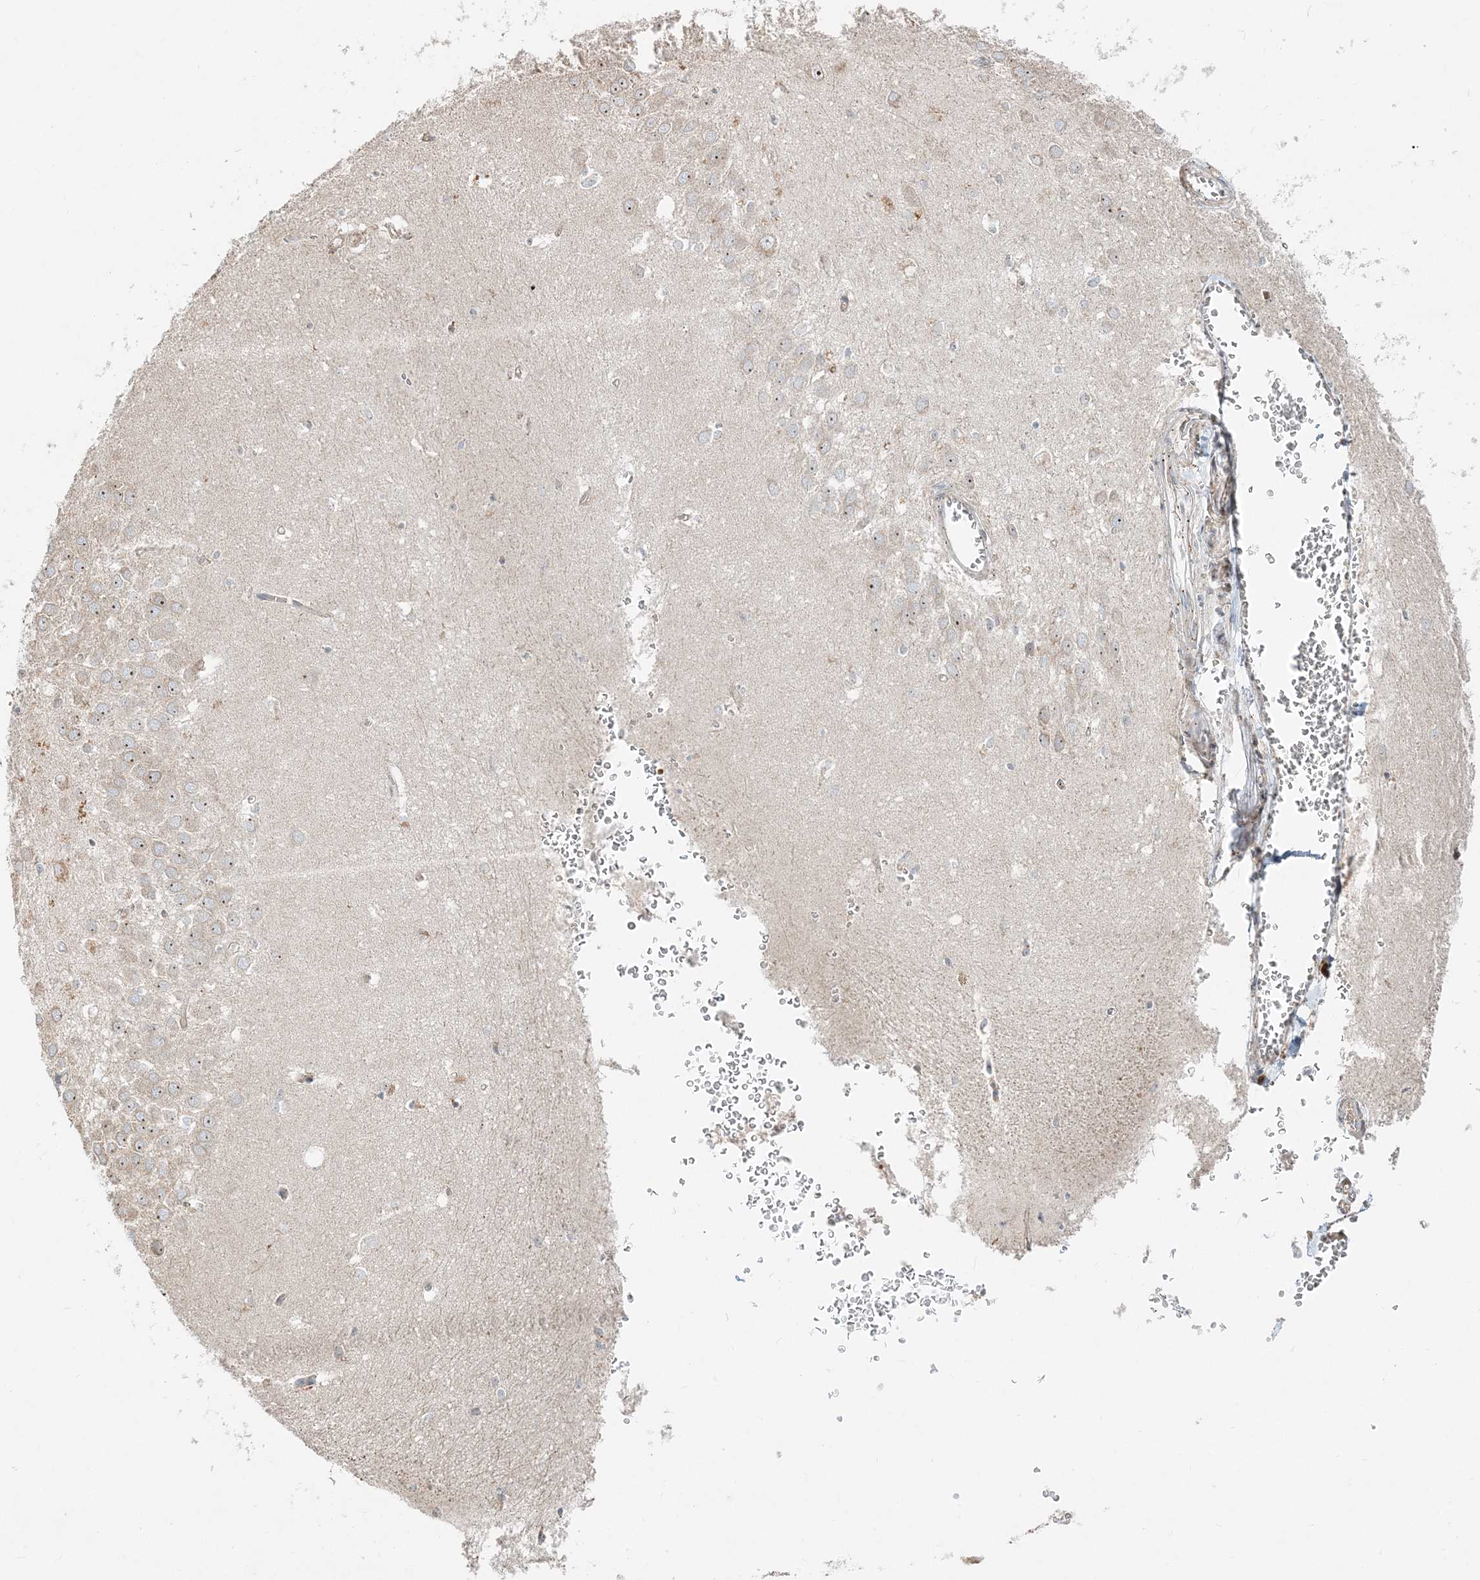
{"staining": {"intensity": "weak", "quantity": "<25%", "location": "cytoplasmic/membranous"}, "tissue": "hippocampus", "cell_type": "Glial cells", "image_type": "normal", "snomed": [{"axis": "morphology", "description": "Normal tissue, NOS"}, {"axis": "topography", "description": "Hippocampus"}], "caption": "The image exhibits no staining of glial cells in normal hippocampus.", "gene": "CXXC5", "patient": {"sex": "female", "age": 64}}